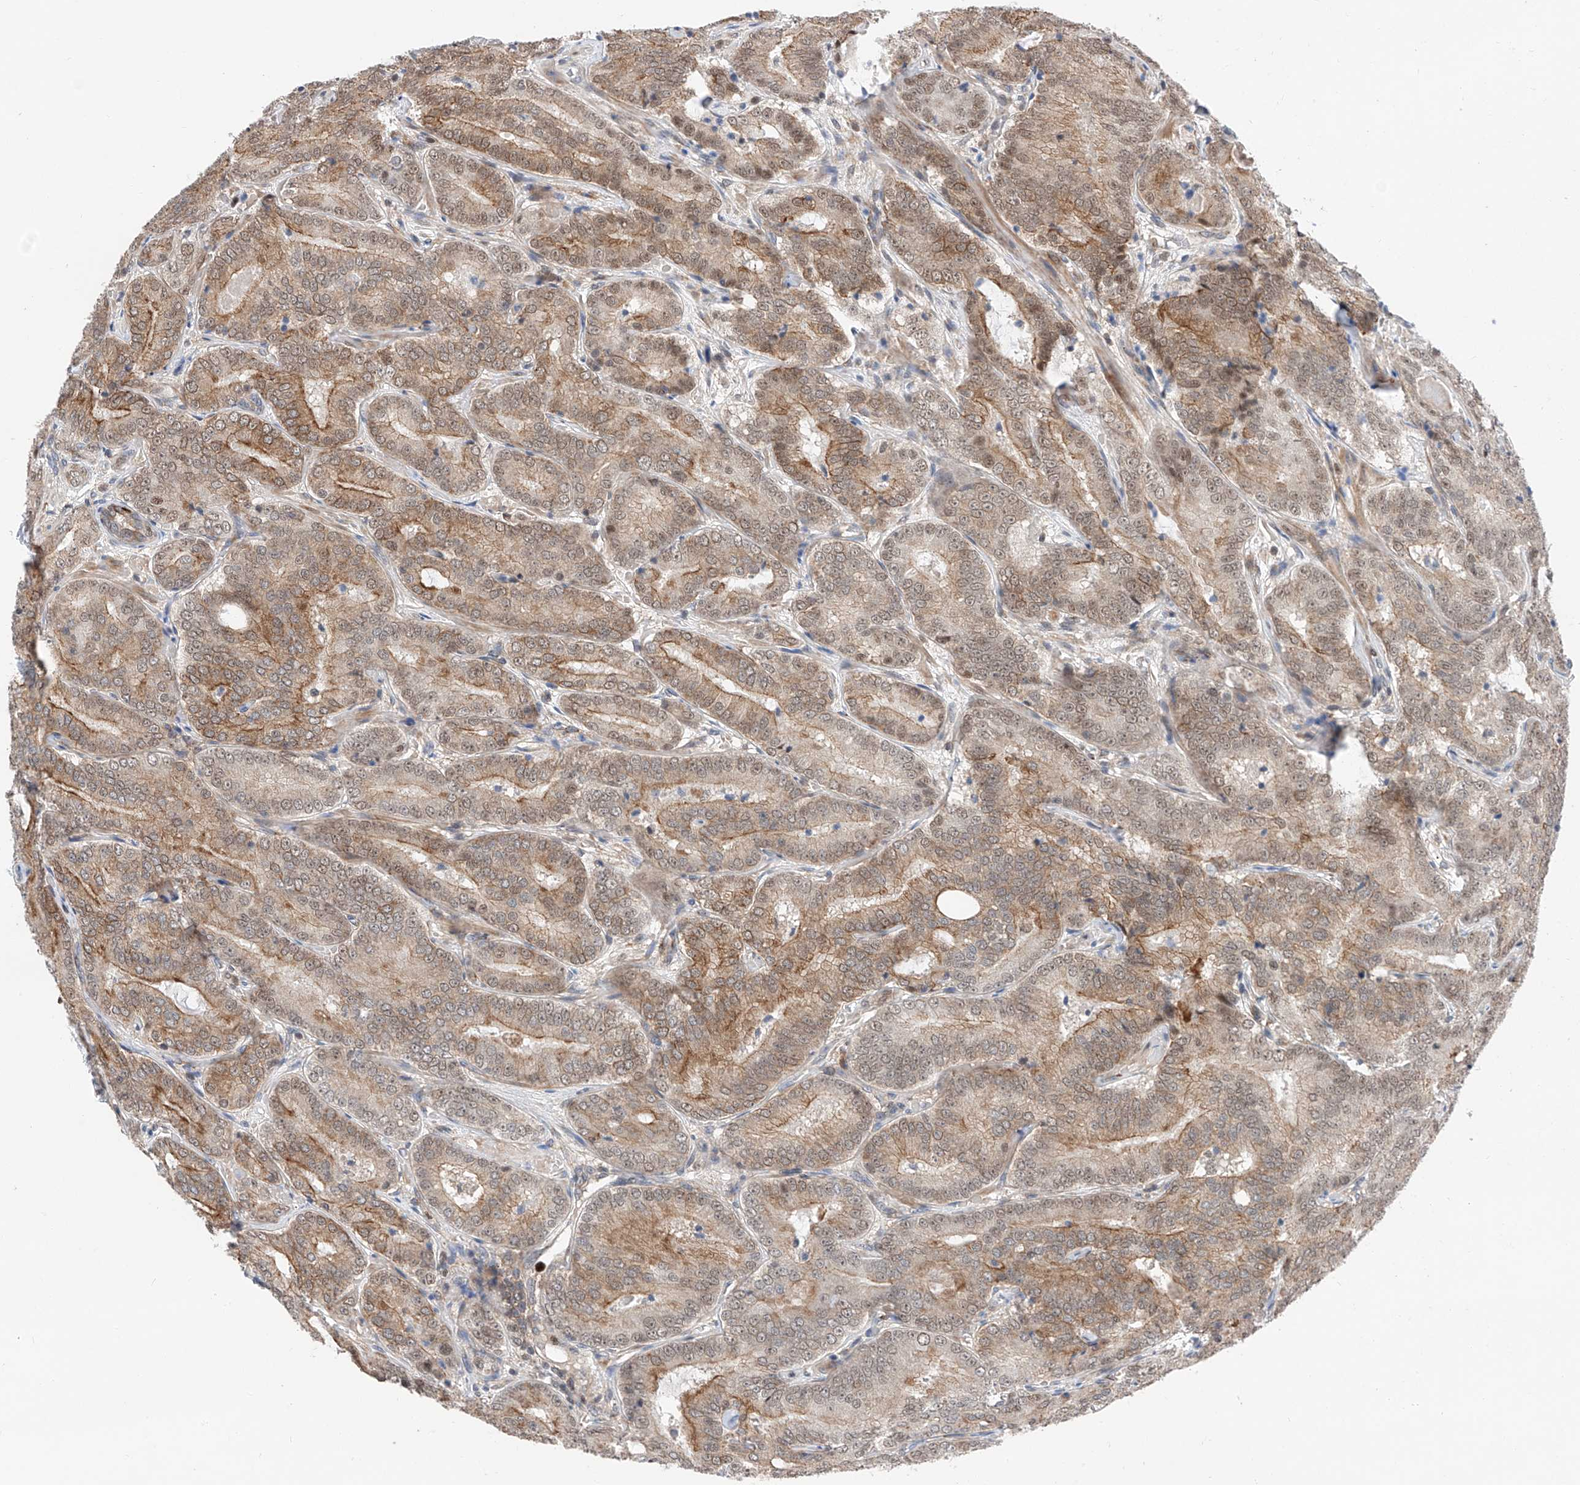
{"staining": {"intensity": "moderate", "quantity": "25%-75%", "location": "cytoplasmic/membranous"}, "tissue": "prostate cancer", "cell_type": "Tumor cells", "image_type": "cancer", "snomed": [{"axis": "morphology", "description": "Adenocarcinoma, High grade"}, {"axis": "topography", "description": "Prostate"}], "caption": "Moderate cytoplasmic/membranous positivity for a protein is appreciated in approximately 25%-75% of tumor cells of adenocarcinoma (high-grade) (prostate) using IHC.", "gene": "SNRNP200", "patient": {"sex": "male", "age": 57}}